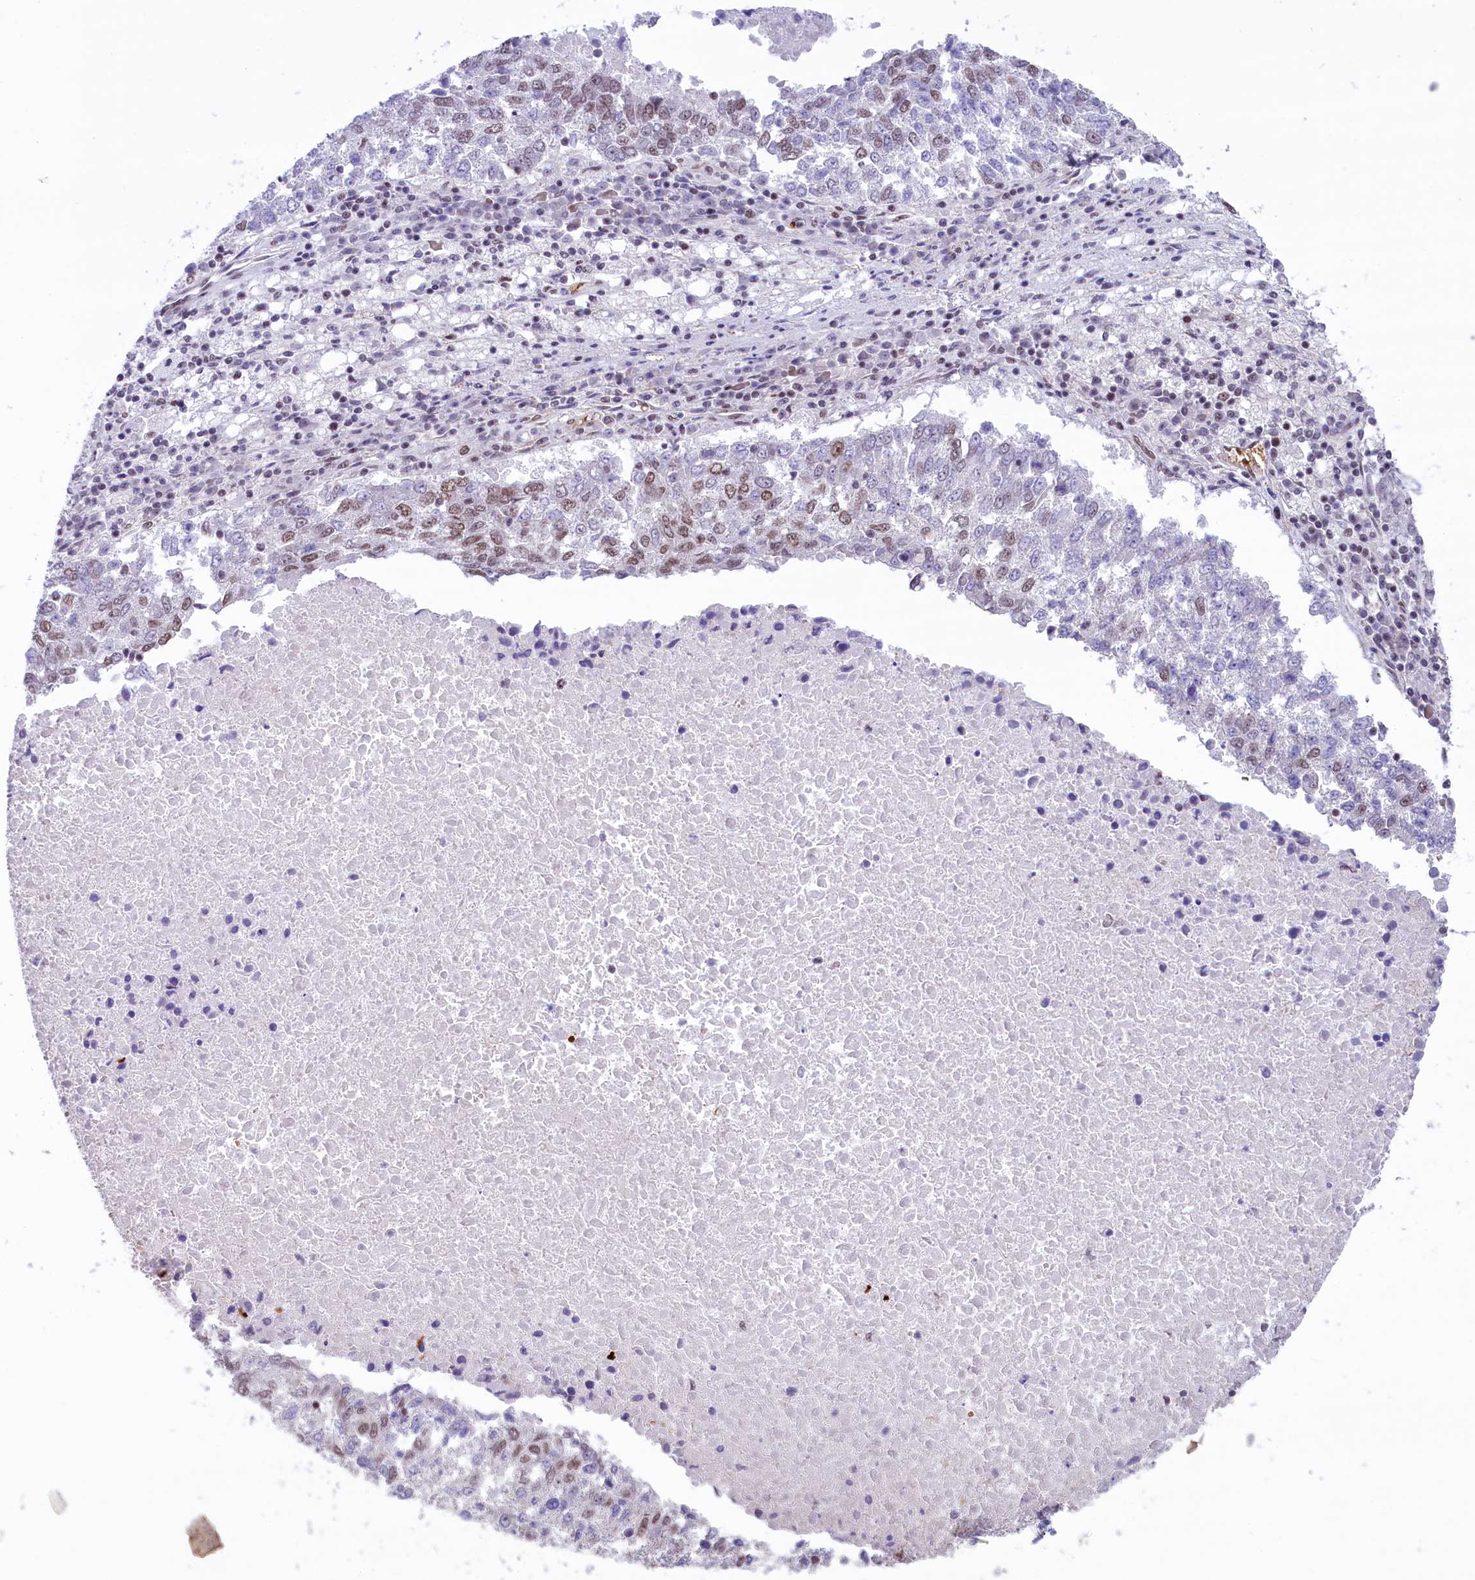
{"staining": {"intensity": "moderate", "quantity": "<25%", "location": "nuclear"}, "tissue": "lung cancer", "cell_type": "Tumor cells", "image_type": "cancer", "snomed": [{"axis": "morphology", "description": "Squamous cell carcinoma, NOS"}, {"axis": "topography", "description": "Lung"}], "caption": "Brown immunohistochemical staining in human lung cancer (squamous cell carcinoma) reveals moderate nuclear positivity in about <25% of tumor cells.", "gene": "MPHOSPH8", "patient": {"sex": "male", "age": 73}}